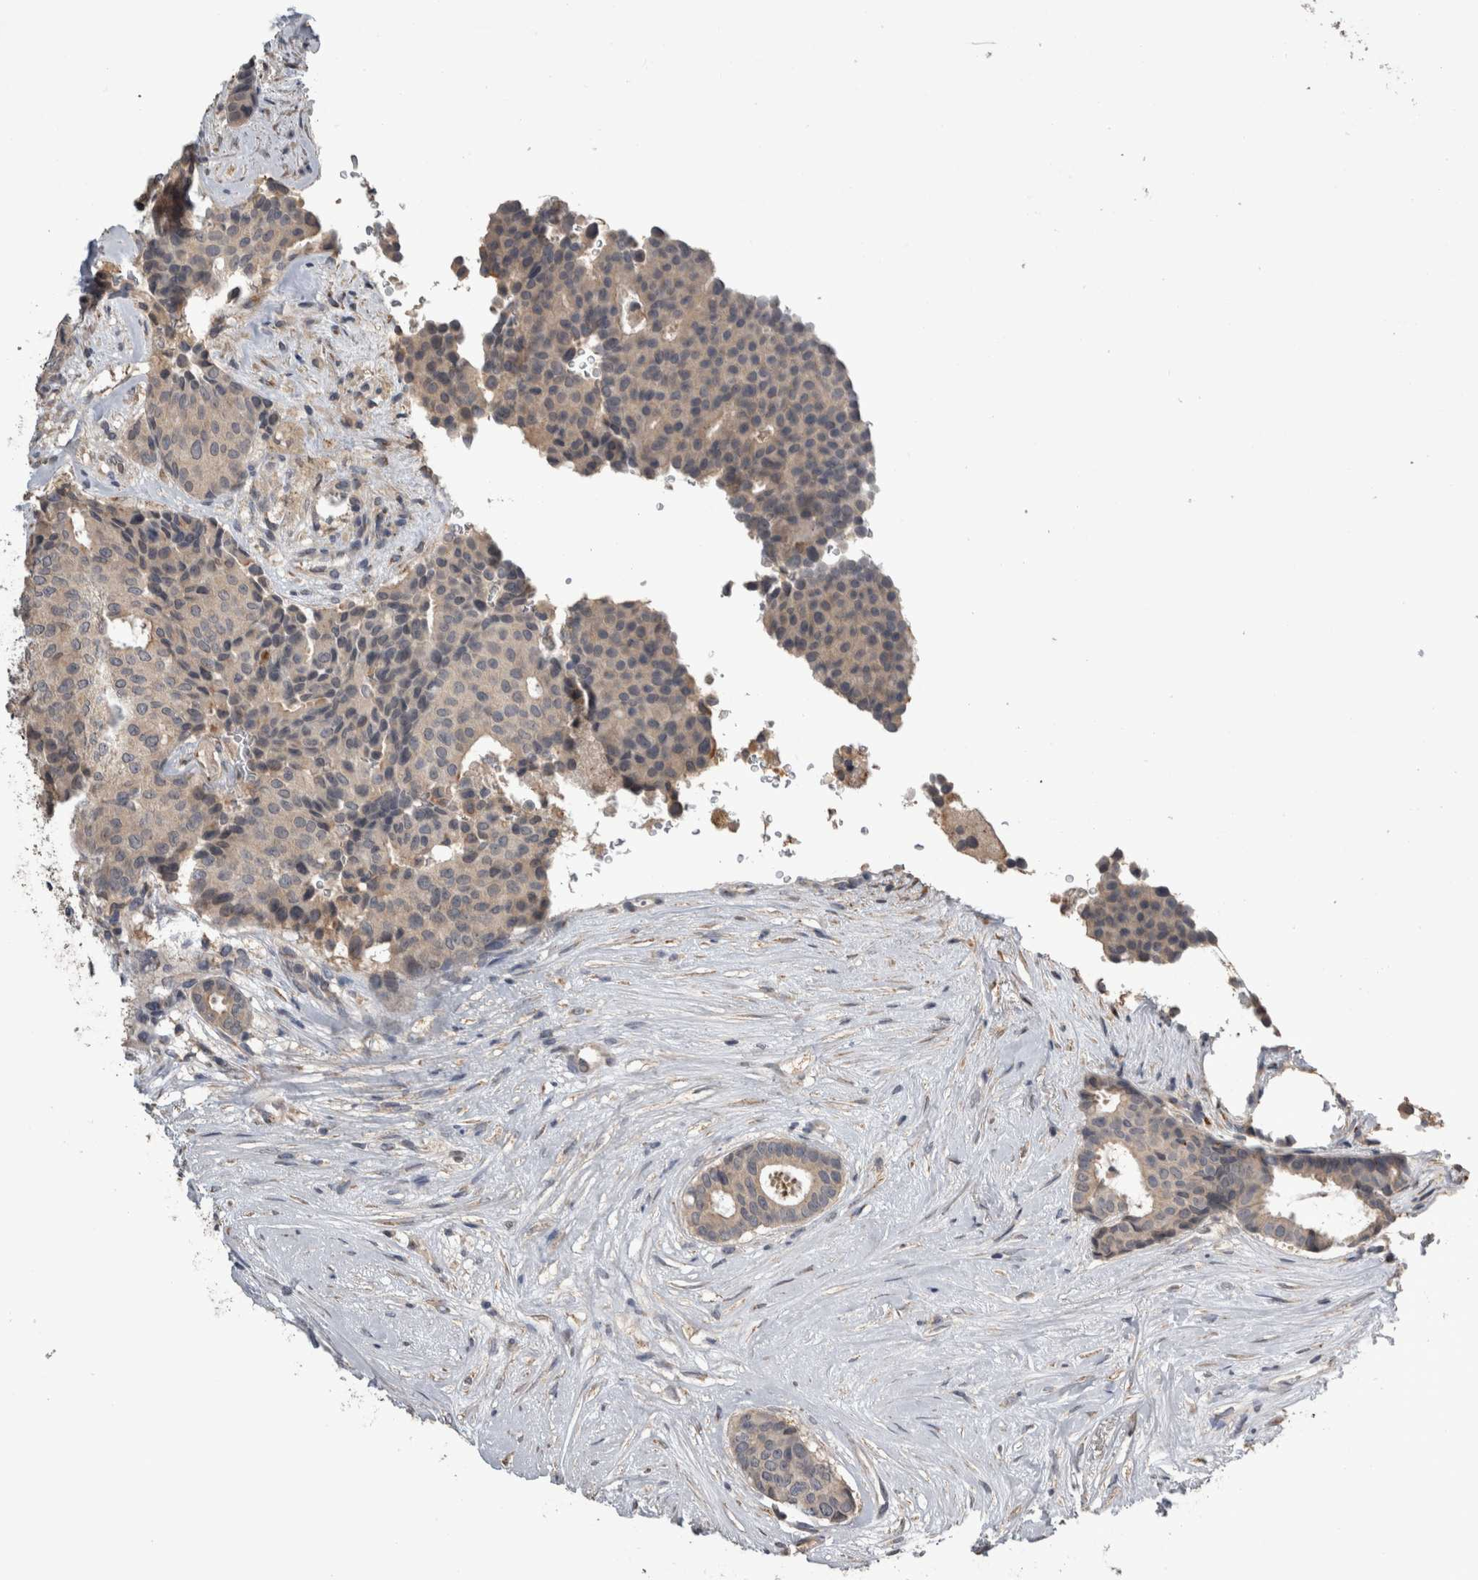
{"staining": {"intensity": "negative", "quantity": "none", "location": "none"}, "tissue": "breast cancer", "cell_type": "Tumor cells", "image_type": "cancer", "snomed": [{"axis": "morphology", "description": "Duct carcinoma"}, {"axis": "topography", "description": "Breast"}], "caption": "Tumor cells are negative for brown protein staining in breast cancer (infiltrating ductal carcinoma).", "gene": "ANXA13", "patient": {"sex": "female", "age": 75}}